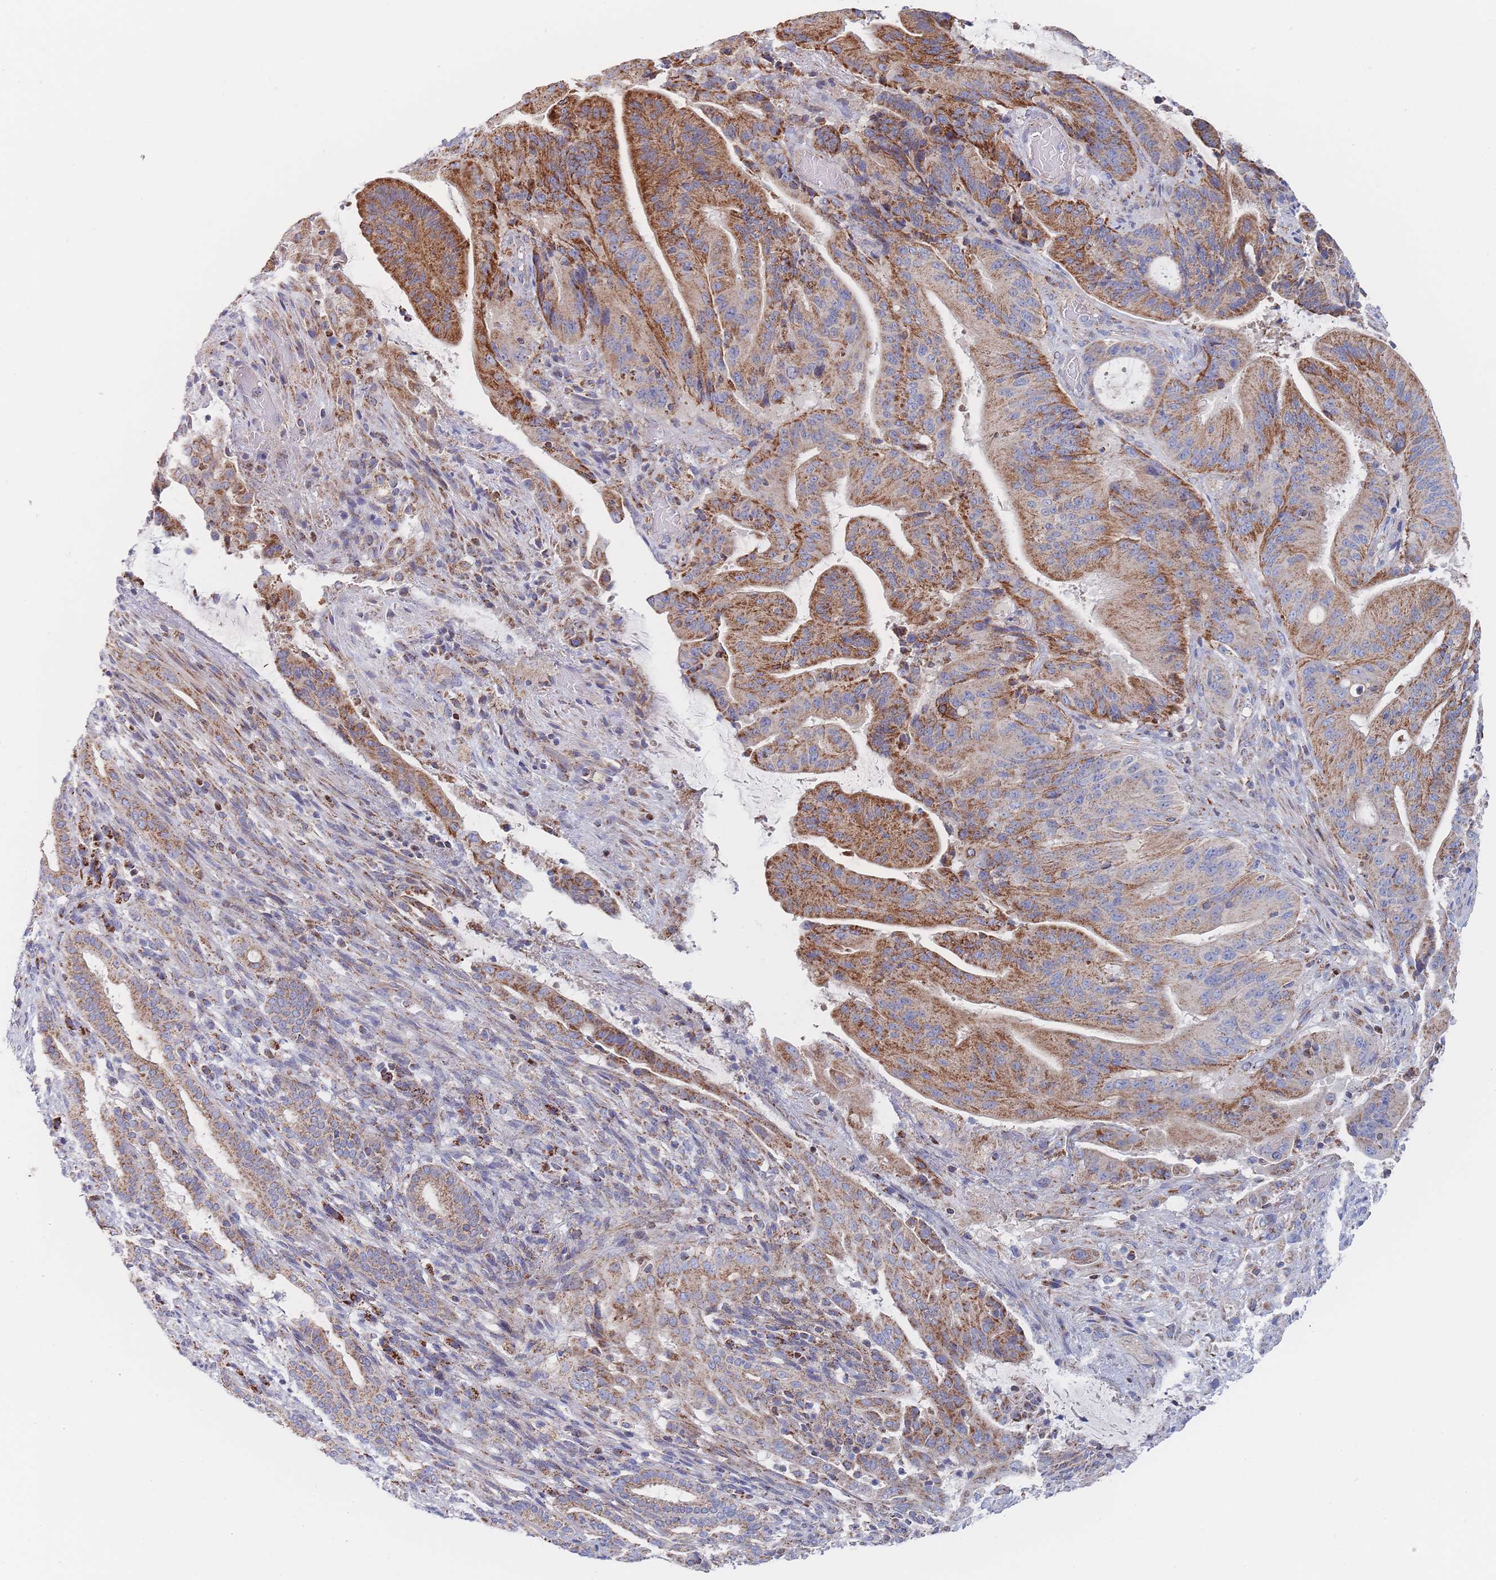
{"staining": {"intensity": "strong", "quantity": "25%-75%", "location": "cytoplasmic/membranous"}, "tissue": "liver cancer", "cell_type": "Tumor cells", "image_type": "cancer", "snomed": [{"axis": "morphology", "description": "Normal tissue, NOS"}, {"axis": "morphology", "description": "Cholangiocarcinoma"}, {"axis": "topography", "description": "Liver"}, {"axis": "topography", "description": "Peripheral nerve tissue"}], "caption": "Liver cholangiocarcinoma tissue demonstrates strong cytoplasmic/membranous staining in about 25%-75% of tumor cells, visualized by immunohistochemistry.", "gene": "IKZF4", "patient": {"sex": "female", "age": 73}}